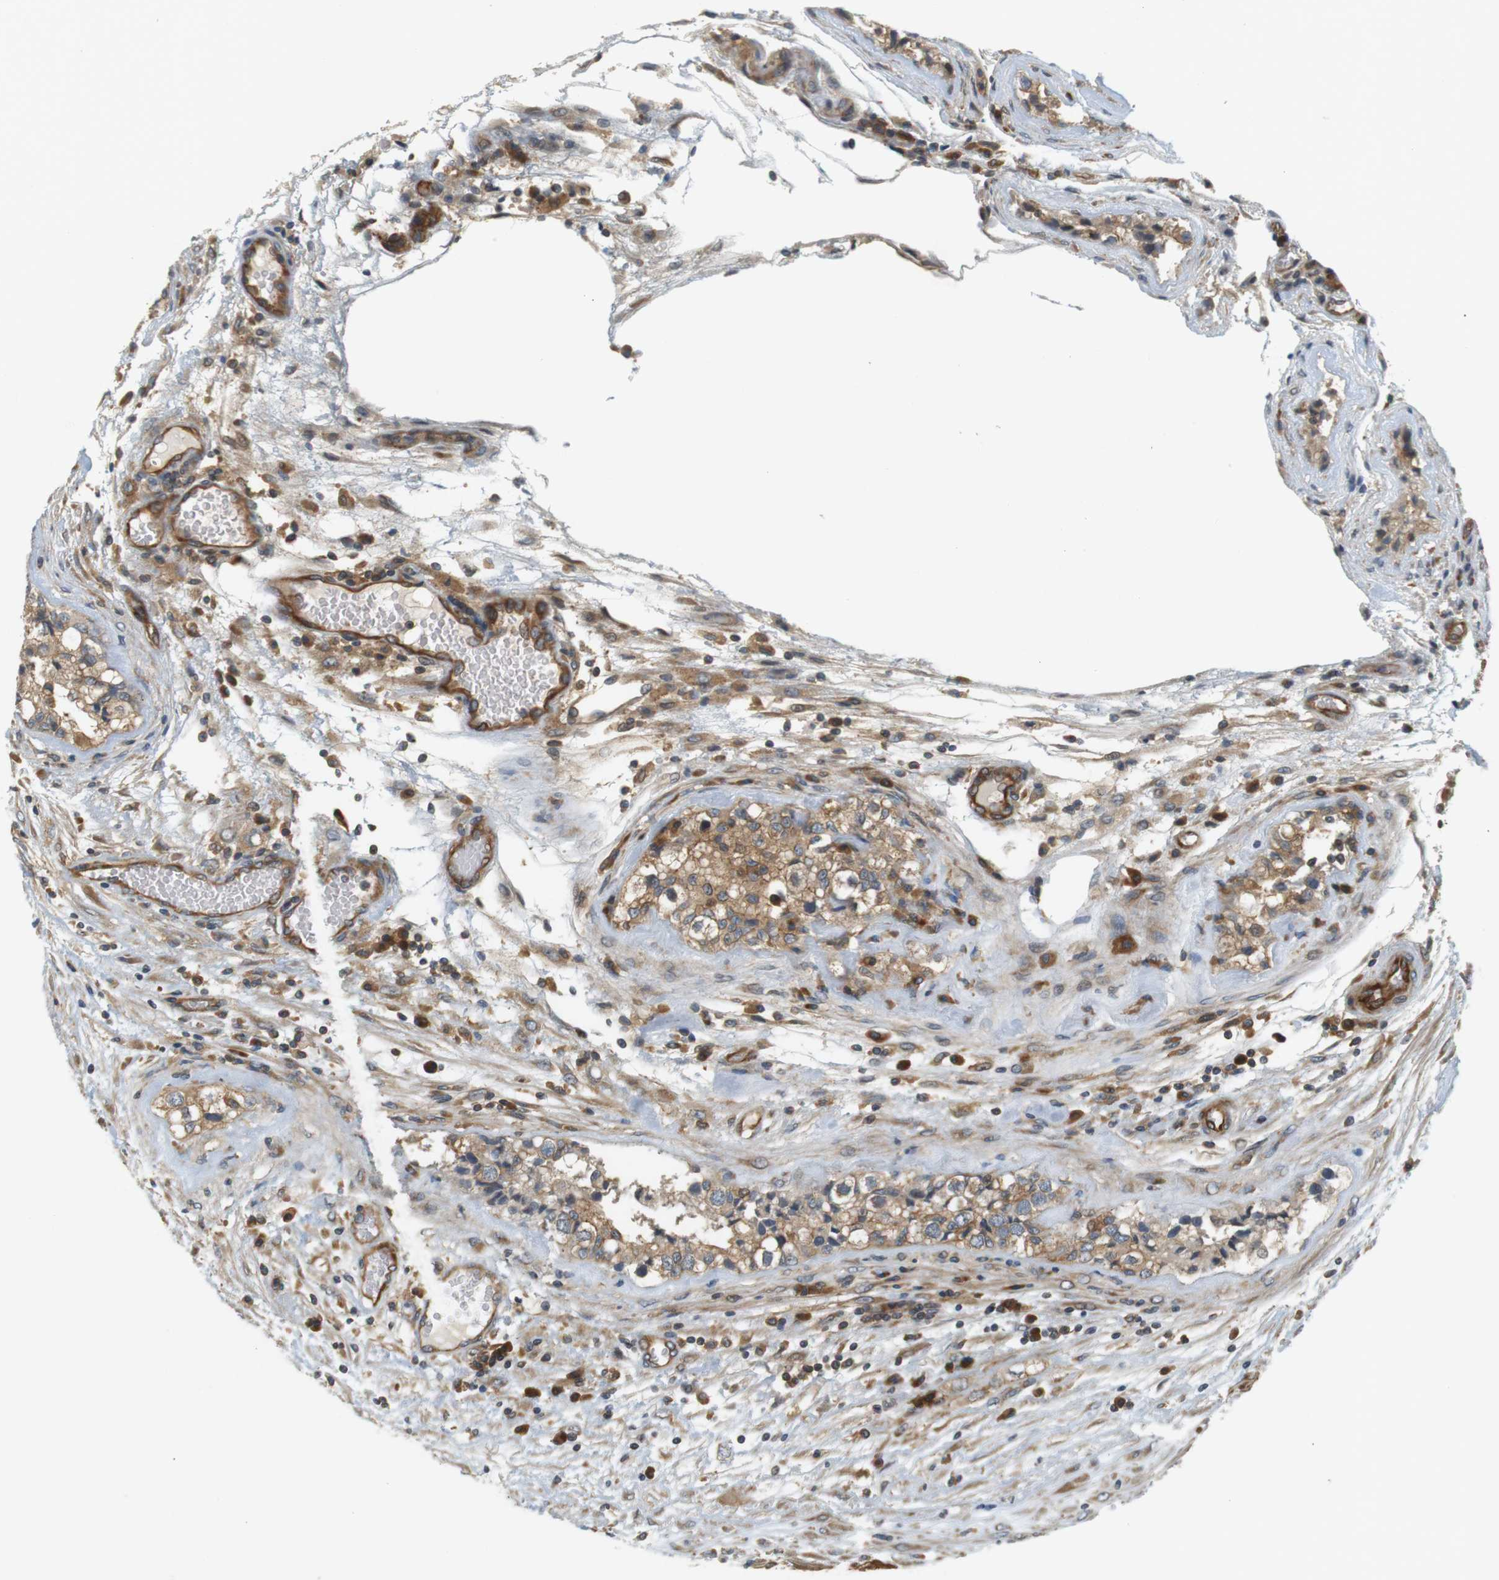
{"staining": {"intensity": "weak", "quantity": ">75%", "location": "cytoplasmic/membranous"}, "tissue": "testis cancer", "cell_type": "Tumor cells", "image_type": "cancer", "snomed": [{"axis": "morphology", "description": "Carcinoma, Embryonal, NOS"}, {"axis": "topography", "description": "Testis"}], "caption": "Tumor cells reveal low levels of weak cytoplasmic/membranous staining in about >75% of cells in testis cancer (embryonal carcinoma).", "gene": "SH3GLB1", "patient": {"sex": "male", "age": 36}}